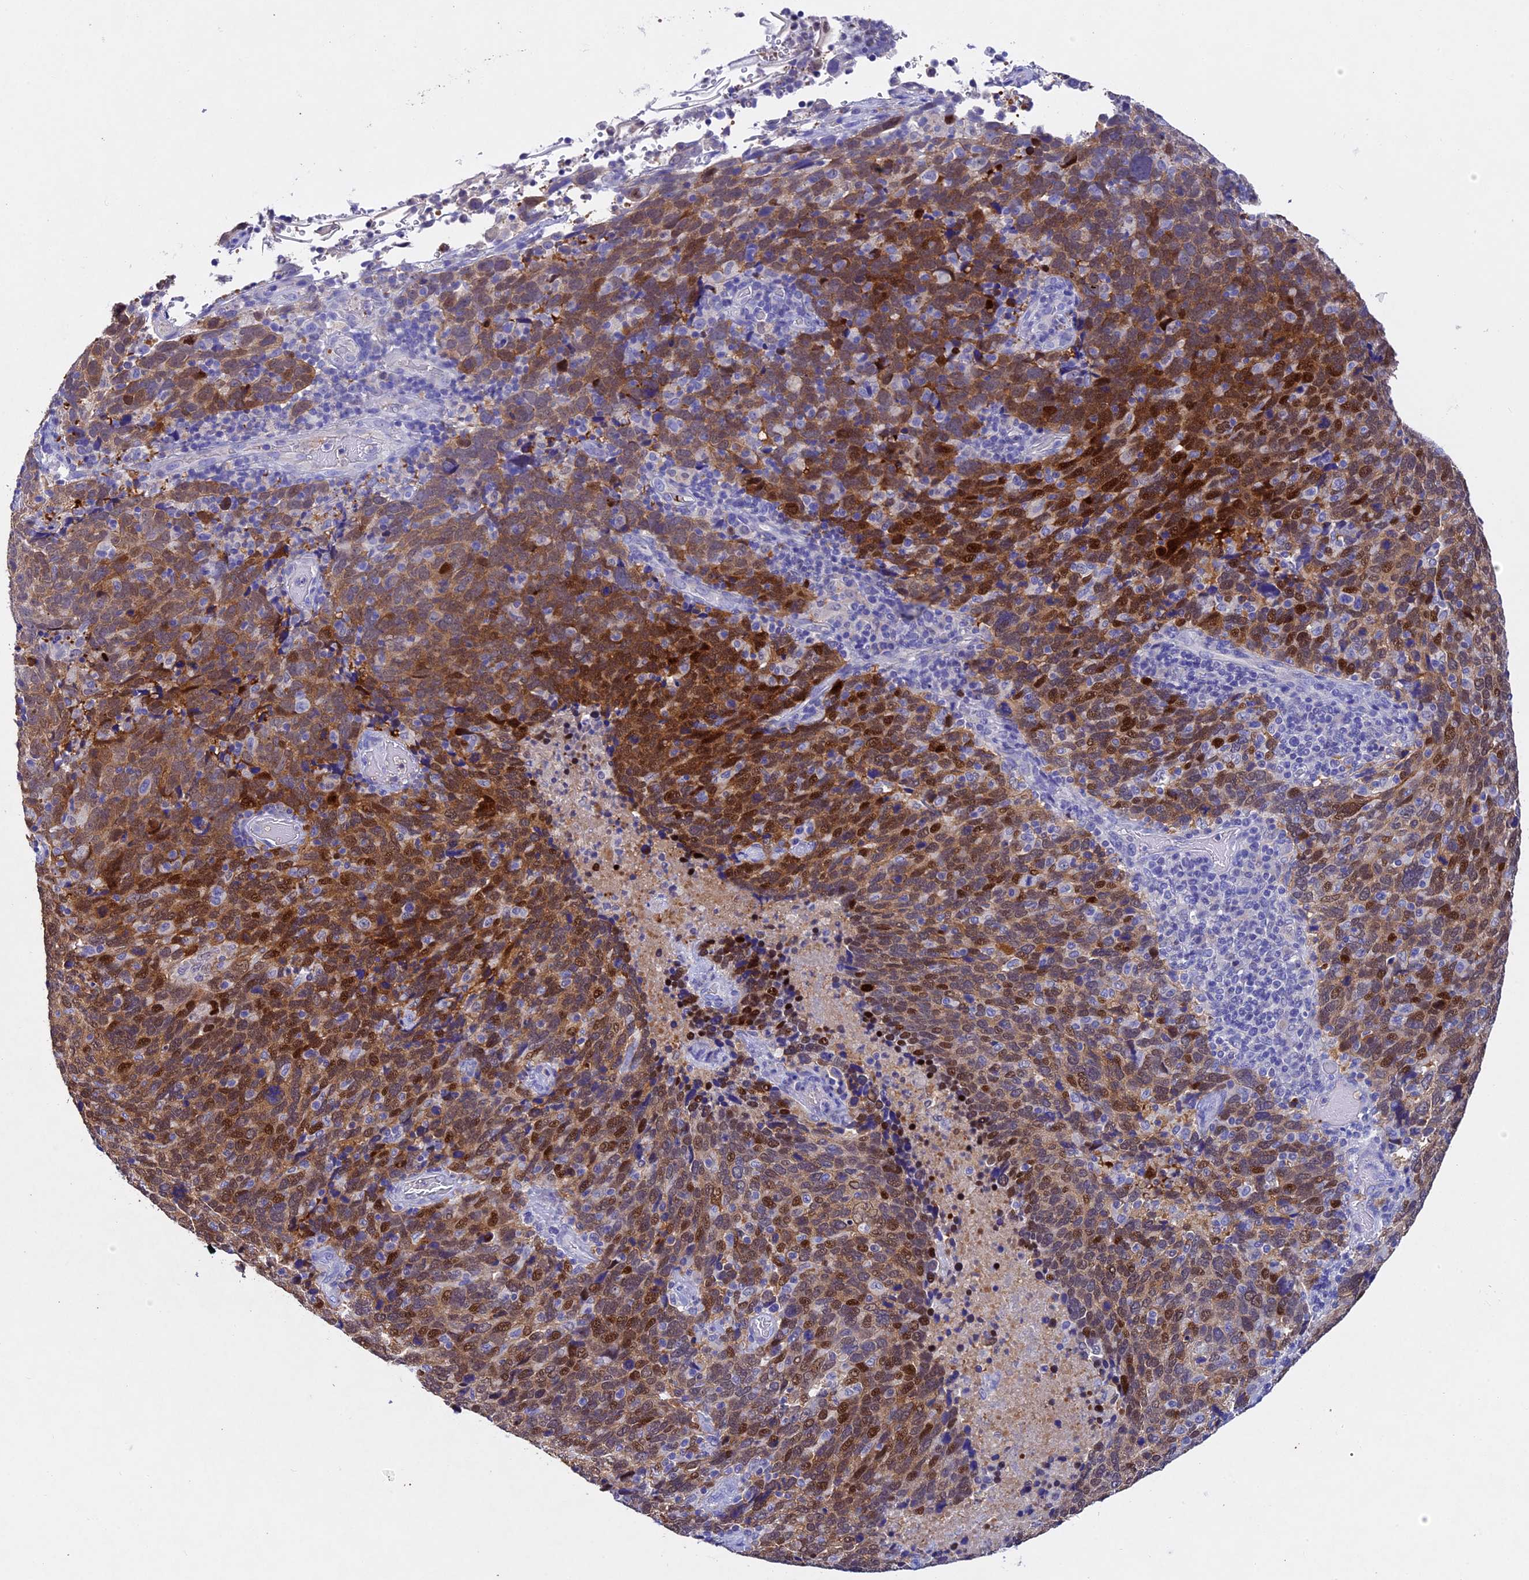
{"staining": {"intensity": "strong", "quantity": ">75%", "location": "cytoplasmic/membranous,nuclear"}, "tissue": "cervical cancer", "cell_type": "Tumor cells", "image_type": "cancer", "snomed": [{"axis": "morphology", "description": "Squamous cell carcinoma, NOS"}, {"axis": "topography", "description": "Cervix"}], "caption": "Tumor cells display high levels of strong cytoplasmic/membranous and nuclear positivity in about >75% of cells in cervical squamous cell carcinoma.", "gene": "TGDS", "patient": {"sex": "female", "age": 41}}